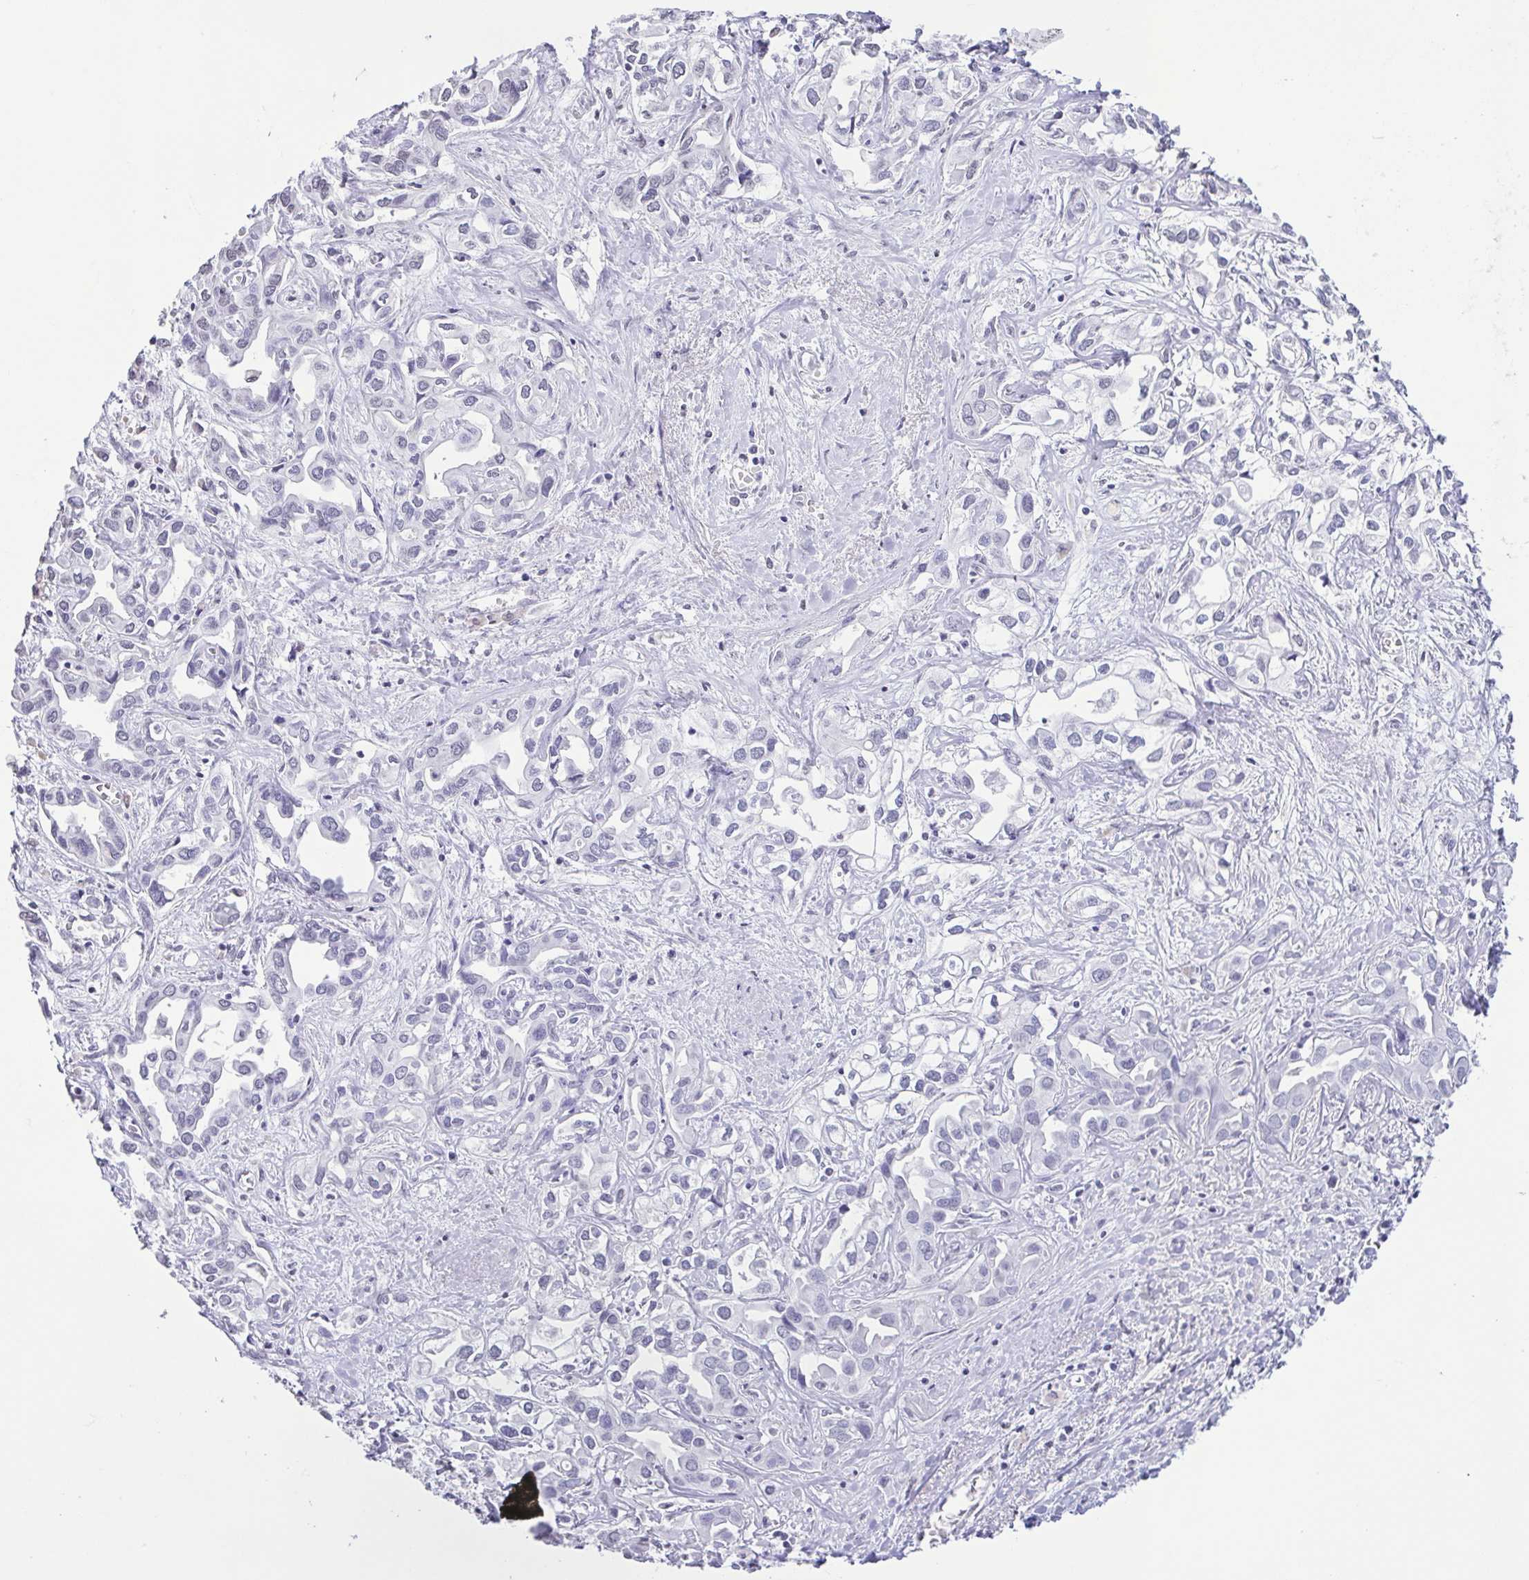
{"staining": {"intensity": "negative", "quantity": "none", "location": "none"}, "tissue": "liver cancer", "cell_type": "Tumor cells", "image_type": "cancer", "snomed": [{"axis": "morphology", "description": "Cholangiocarcinoma"}, {"axis": "topography", "description": "Liver"}], "caption": "An immunohistochemistry (IHC) histopathology image of liver cancer (cholangiocarcinoma) is shown. There is no staining in tumor cells of liver cancer (cholangiocarcinoma).", "gene": "VCY1B", "patient": {"sex": "female", "age": 64}}